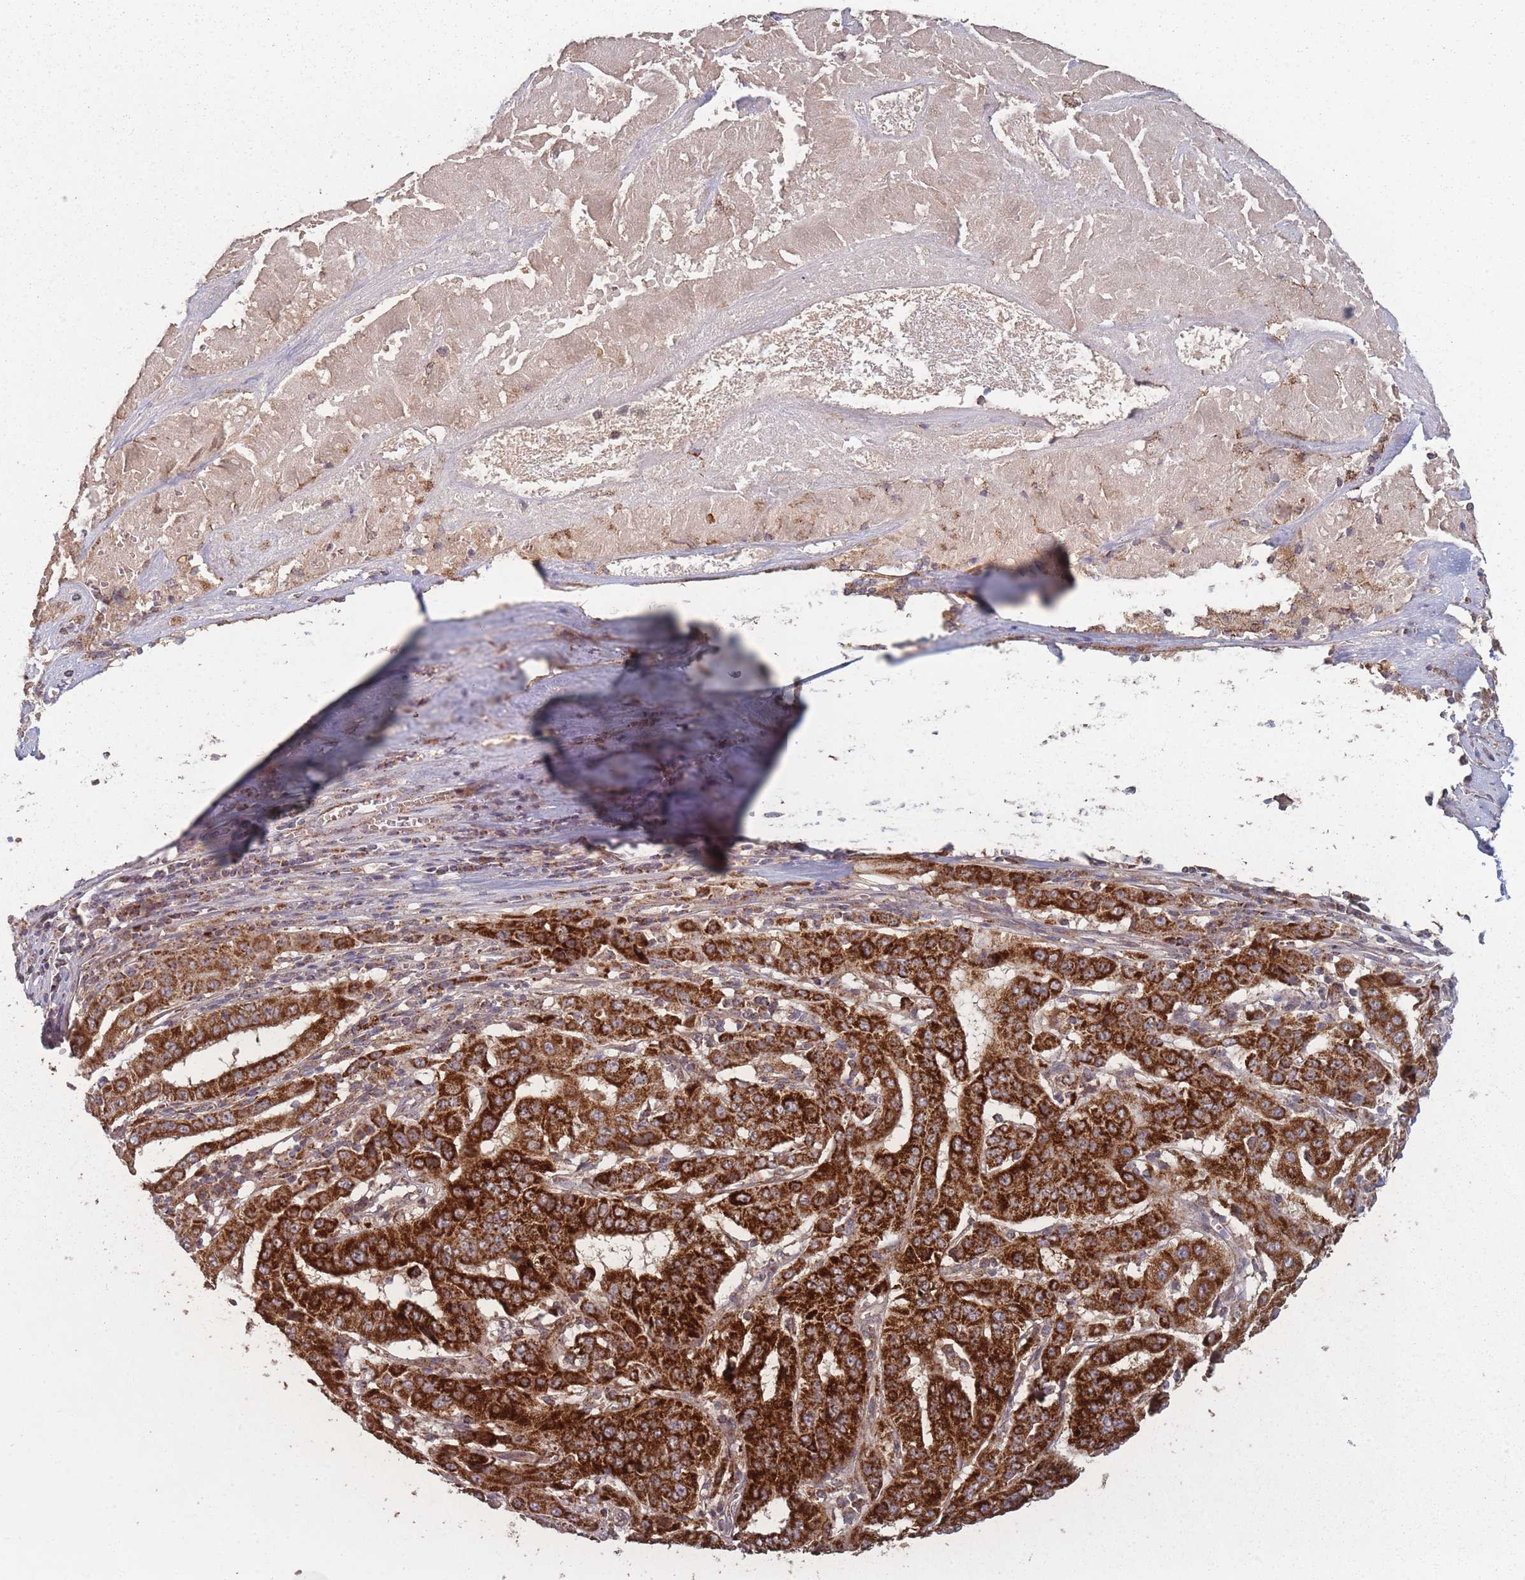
{"staining": {"intensity": "strong", "quantity": ">75%", "location": "cytoplasmic/membranous"}, "tissue": "pancreatic cancer", "cell_type": "Tumor cells", "image_type": "cancer", "snomed": [{"axis": "morphology", "description": "Adenocarcinoma, NOS"}, {"axis": "topography", "description": "Pancreas"}], "caption": "Immunohistochemistry (DAB) staining of human adenocarcinoma (pancreatic) reveals strong cytoplasmic/membranous protein expression in approximately >75% of tumor cells.", "gene": "LYRM7", "patient": {"sex": "male", "age": 63}}